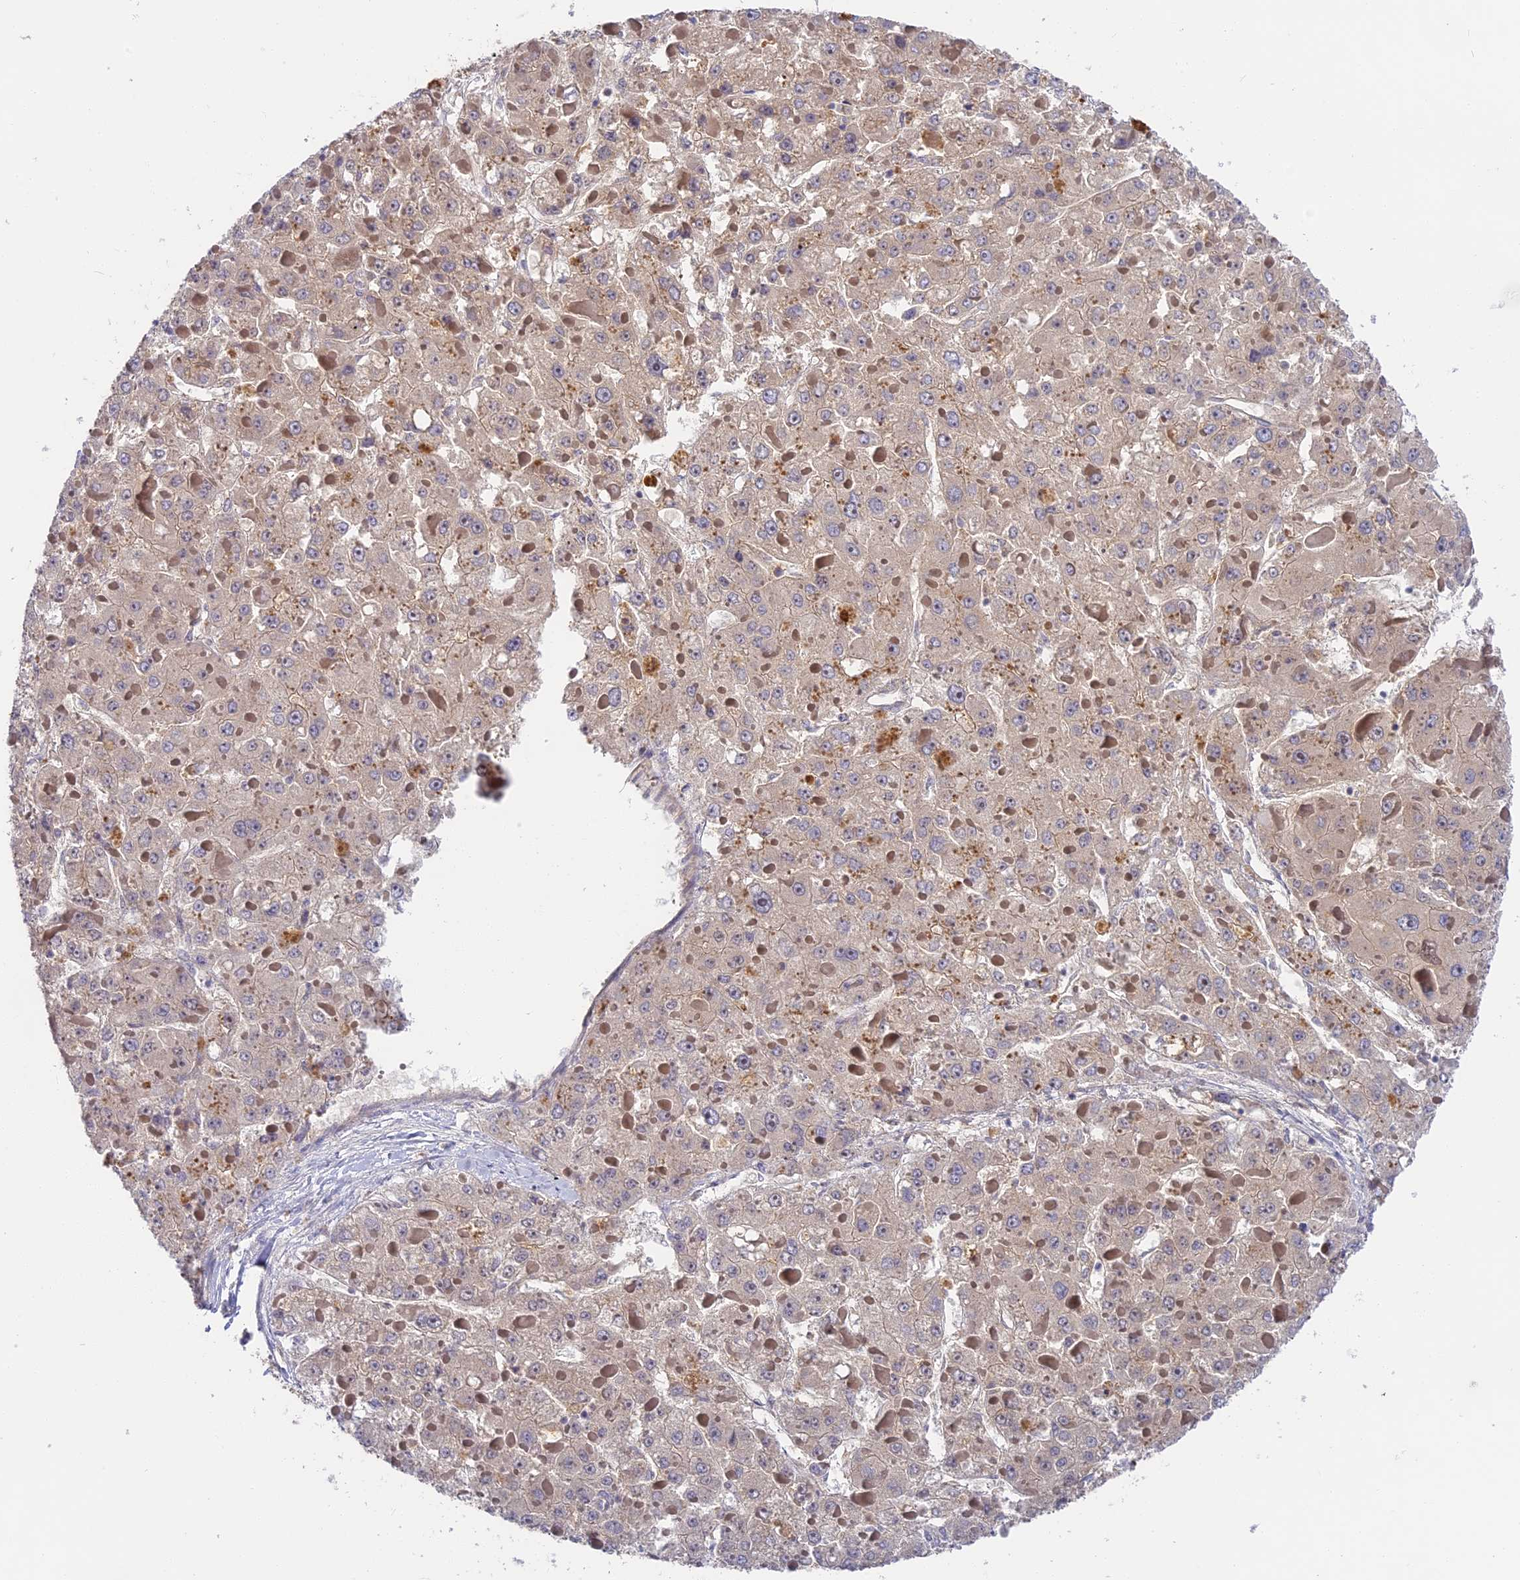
{"staining": {"intensity": "negative", "quantity": "none", "location": "none"}, "tissue": "liver cancer", "cell_type": "Tumor cells", "image_type": "cancer", "snomed": [{"axis": "morphology", "description": "Carcinoma, Hepatocellular, NOS"}, {"axis": "topography", "description": "Liver"}], "caption": "Tumor cells show no significant expression in liver cancer. Brightfield microscopy of IHC stained with DAB (brown) and hematoxylin (blue), captured at high magnification.", "gene": "ADGRD1", "patient": {"sex": "female", "age": 73}}